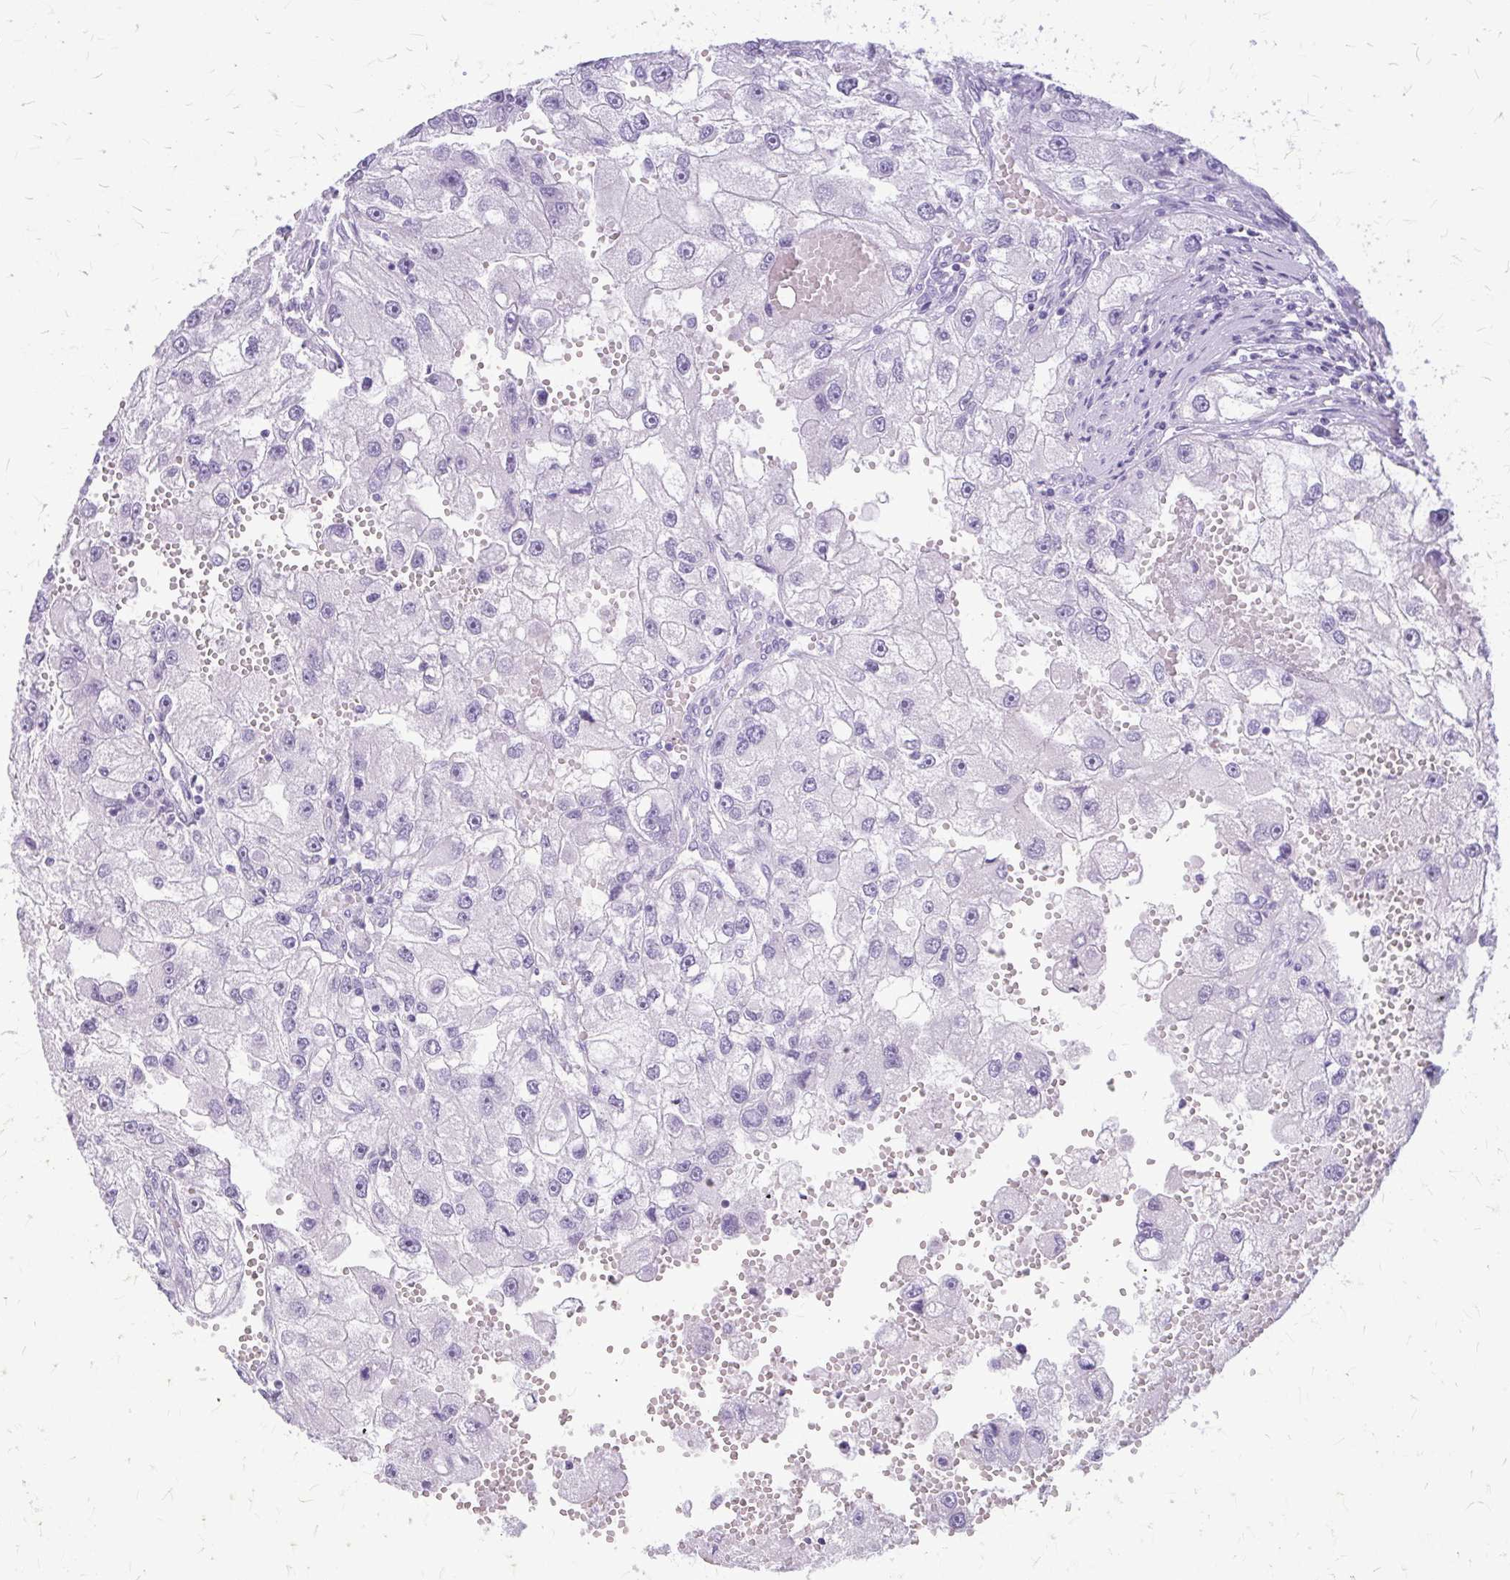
{"staining": {"intensity": "negative", "quantity": "none", "location": "none"}, "tissue": "renal cancer", "cell_type": "Tumor cells", "image_type": "cancer", "snomed": [{"axis": "morphology", "description": "Adenocarcinoma, NOS"}, {"axis": "topography", "description": "Kidney"}], "caption": "Image shows no significant protein staining in tumor cells of renal adenocarcinoma.", "gene": "KLHDC7A", "patient": {"sex": "male", "age": 63}}